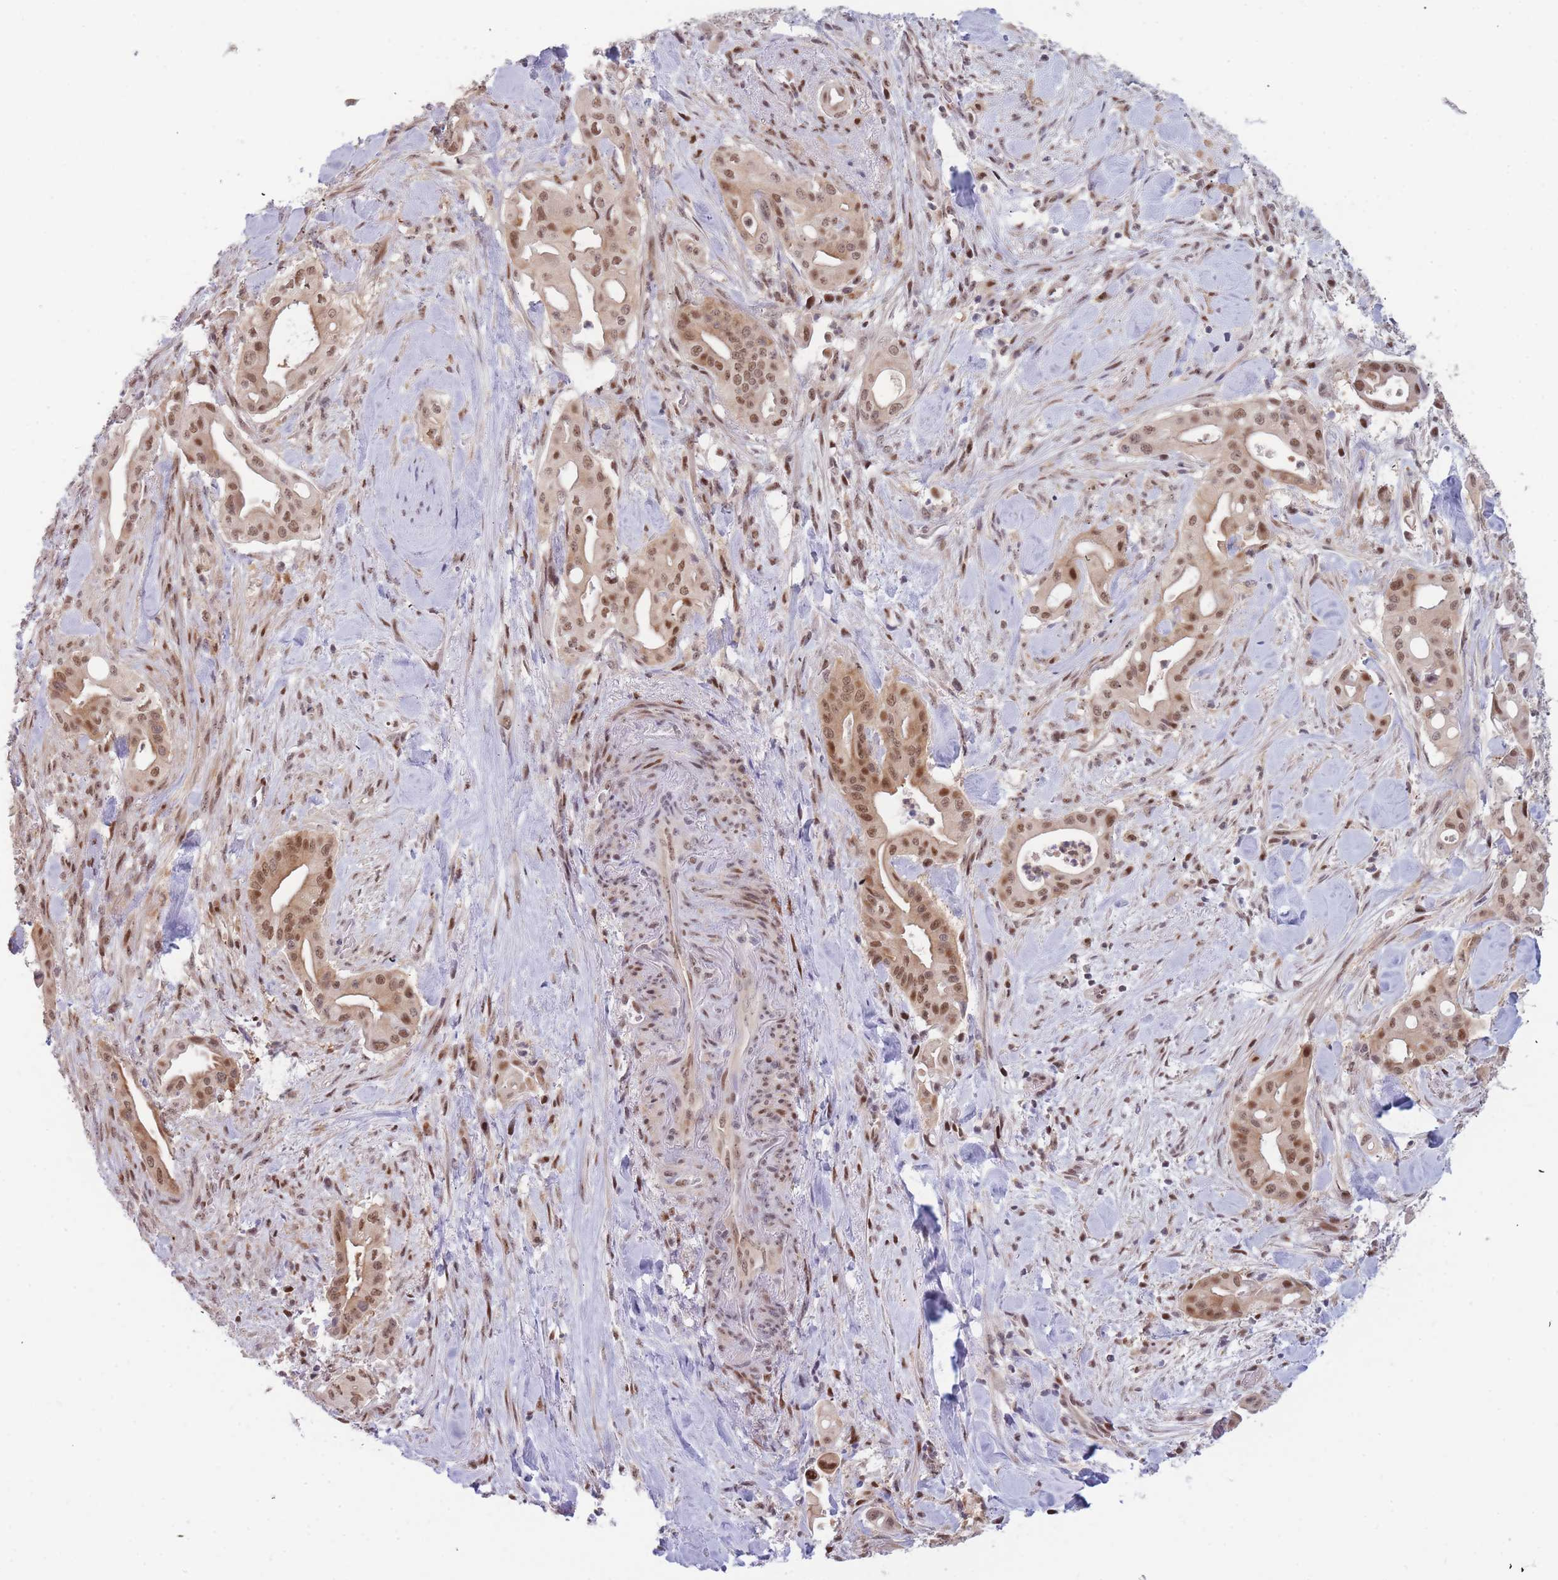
{"staining": {"intensity": "moderate", "quantity": ">75%", "location": "cytoplasmic/membranous,nuclear"}, "tissue": "liver cancer", "cell_type": "Tumor cells", "image_type": "cancer", "snomed": [{"axis": "morphology", "description": "Cholangiocarcinoma"}, {"axis": "topography", "description": "Liver"}], "caption": "Cholangiocarcinoma (liver) tissue displays moderate cytoplasmic/membranous and nuclear expression in approximately >75% of tumor cells (DAB IHC with brightfield microscopy, high magnification).", "gene": "DEAF1", "patient": {"sex": "female", "age": 68}}